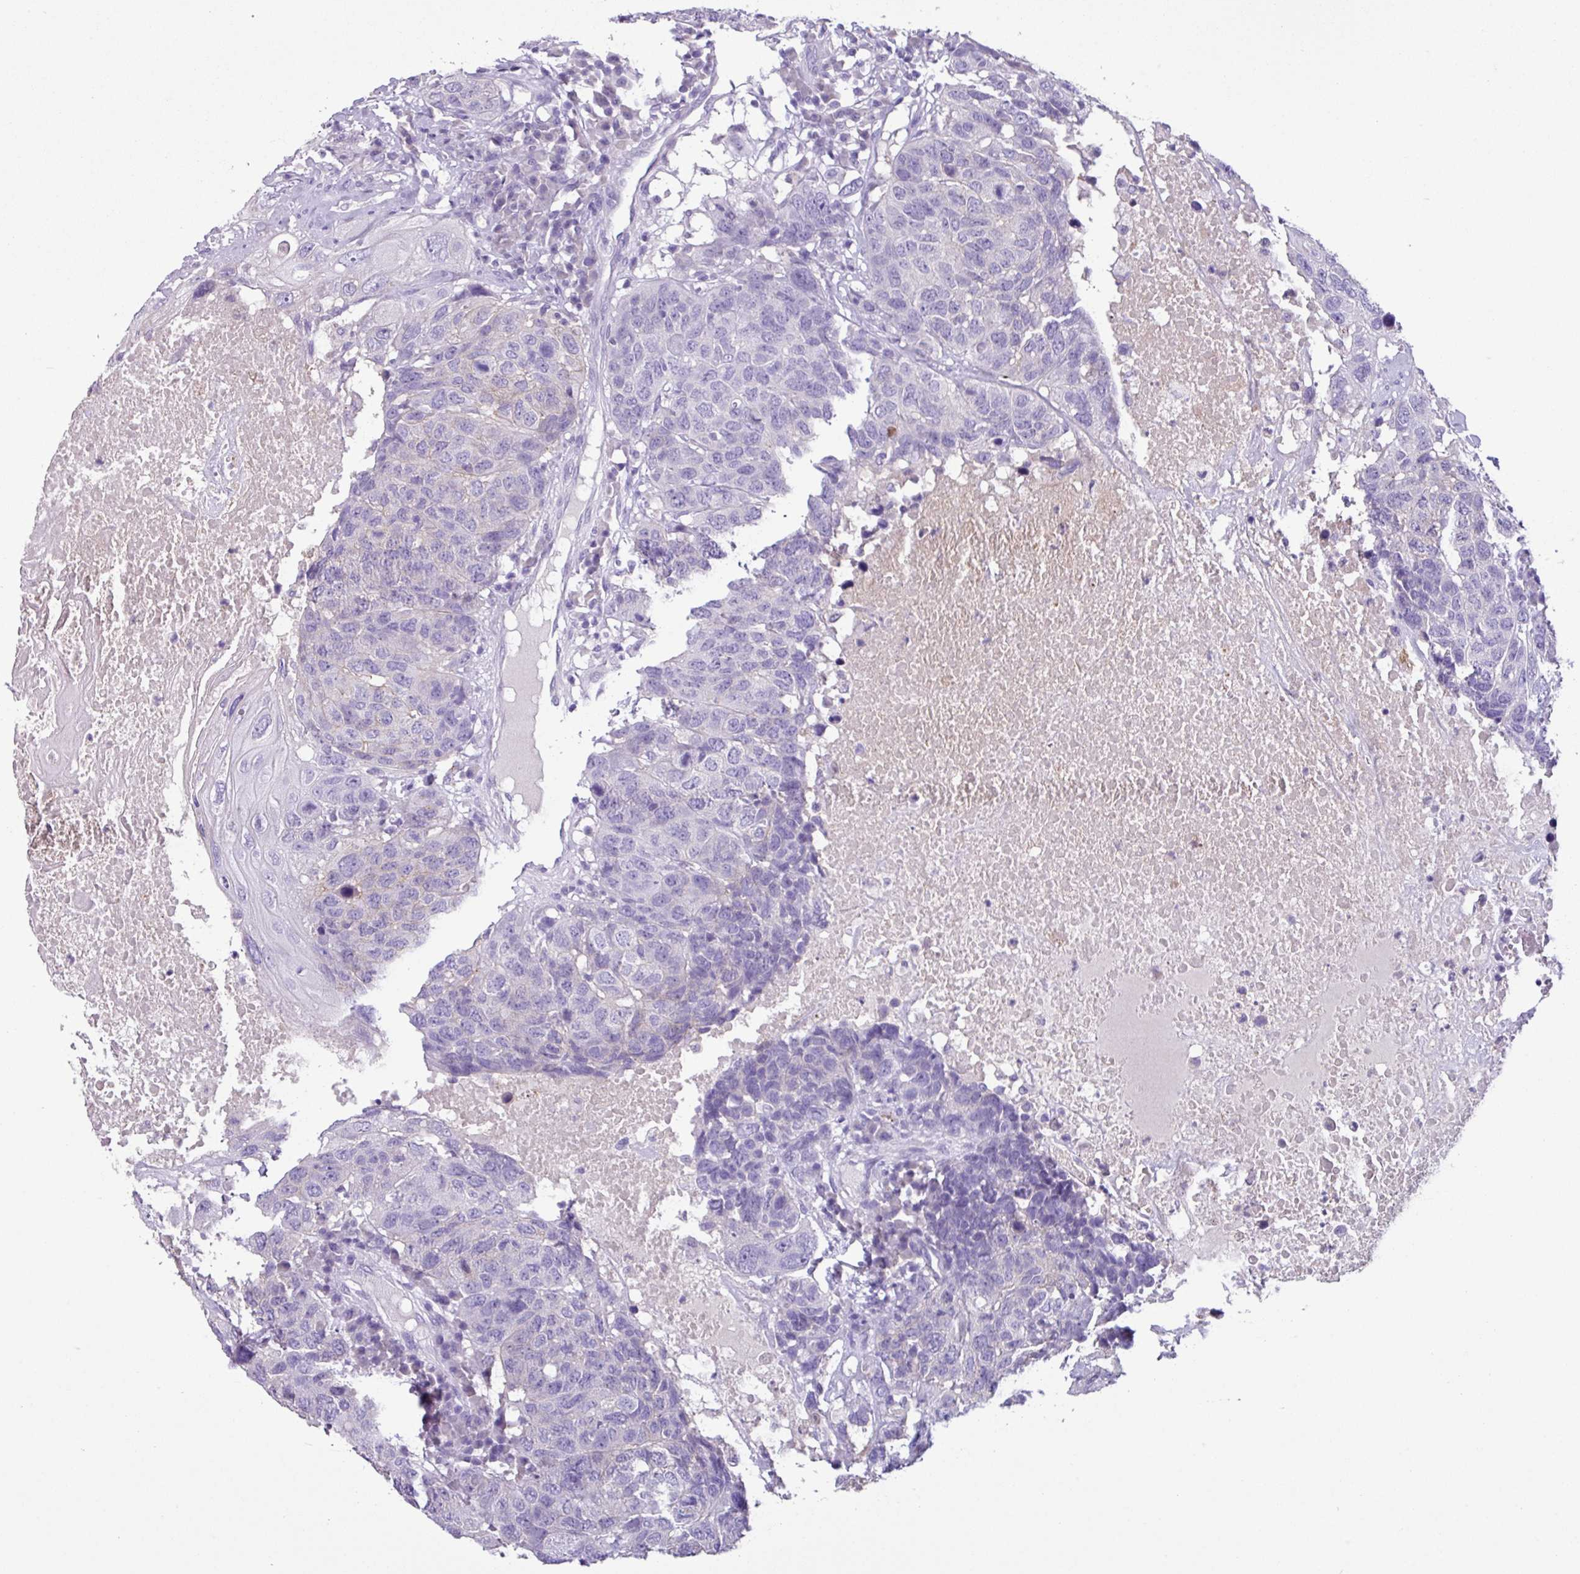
{"staining": {"intensity": "negative", "quantity": "none", "location": "none"}, "tissue": "head and neck cancer", "cell_type": "Tumor cells", "image_type": "cancer", "snomed": [{"axis": "morphology", "description": "Squamous cell carcinoma, NOS"}, {"axis": "topography", "description": "Head-Neck"}], "caption": "Head and neck squamous cell carcinoma stained for a protein using IHC reveals no positivity tumor cells.", "gene": "CYSTM1", "patient": {"sex": "male", "age": 66}}